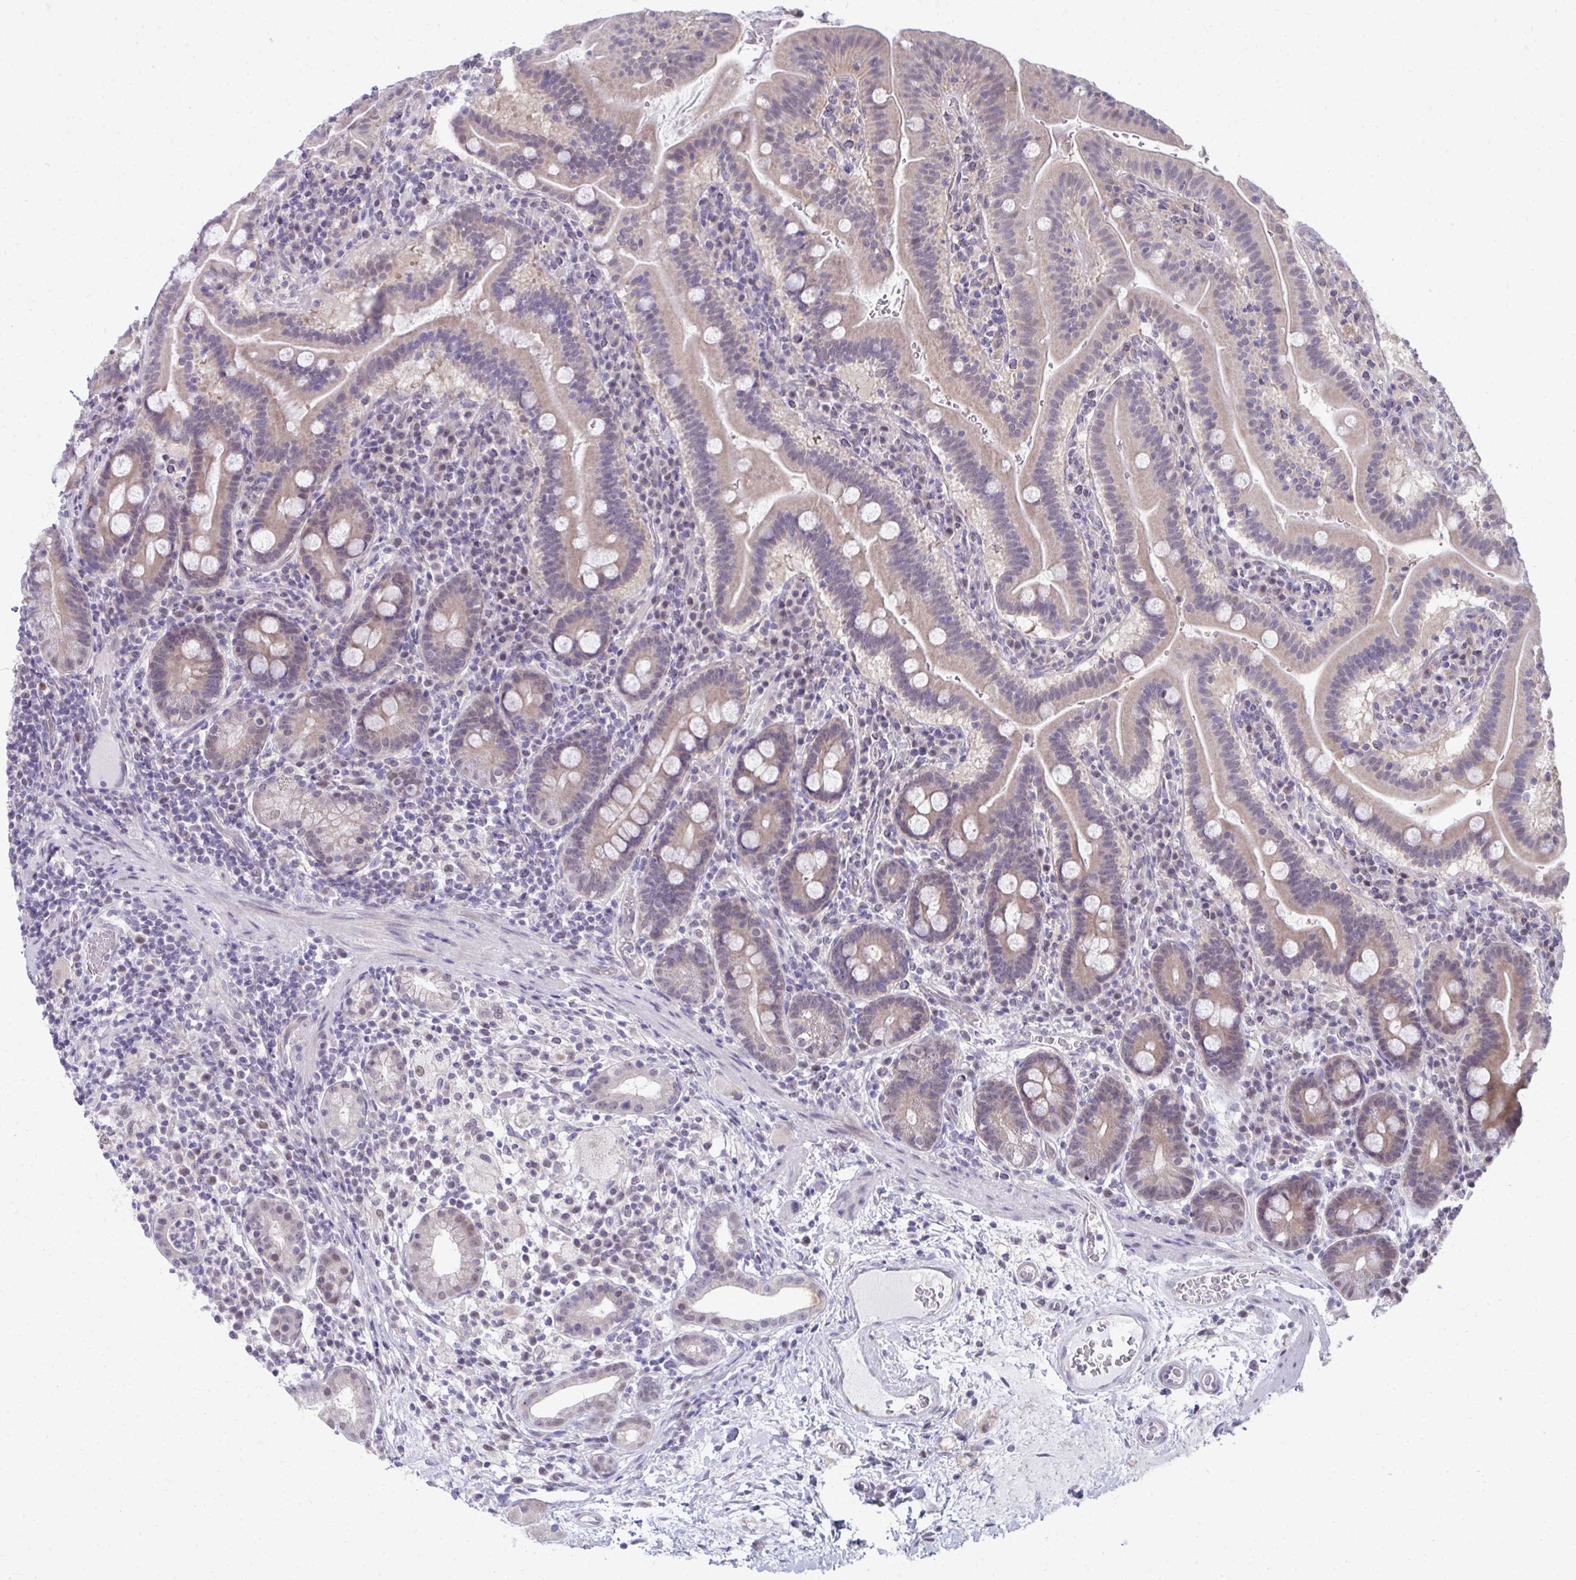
{"staining": {"intensity": "weak", "quantity": "<25%", "location": "cytoplasmic/membranous"}, "tissue": "small intestine", "cell_type": "Glandular cells", "image_type": "normal", "snomed": [{"axis": "morphology", "description": "Normal tissue, NOS"}, {"axis": "topography", "description": "Small intestine"}], "caption": "The image demonstrates no significant staining in glandular cells of small intestine. (Immunohistochemistry (ihc), brightfield microscopy, high magnification).", "gene": "MROH8", "patient": {"sex": "male", "age": 26}}